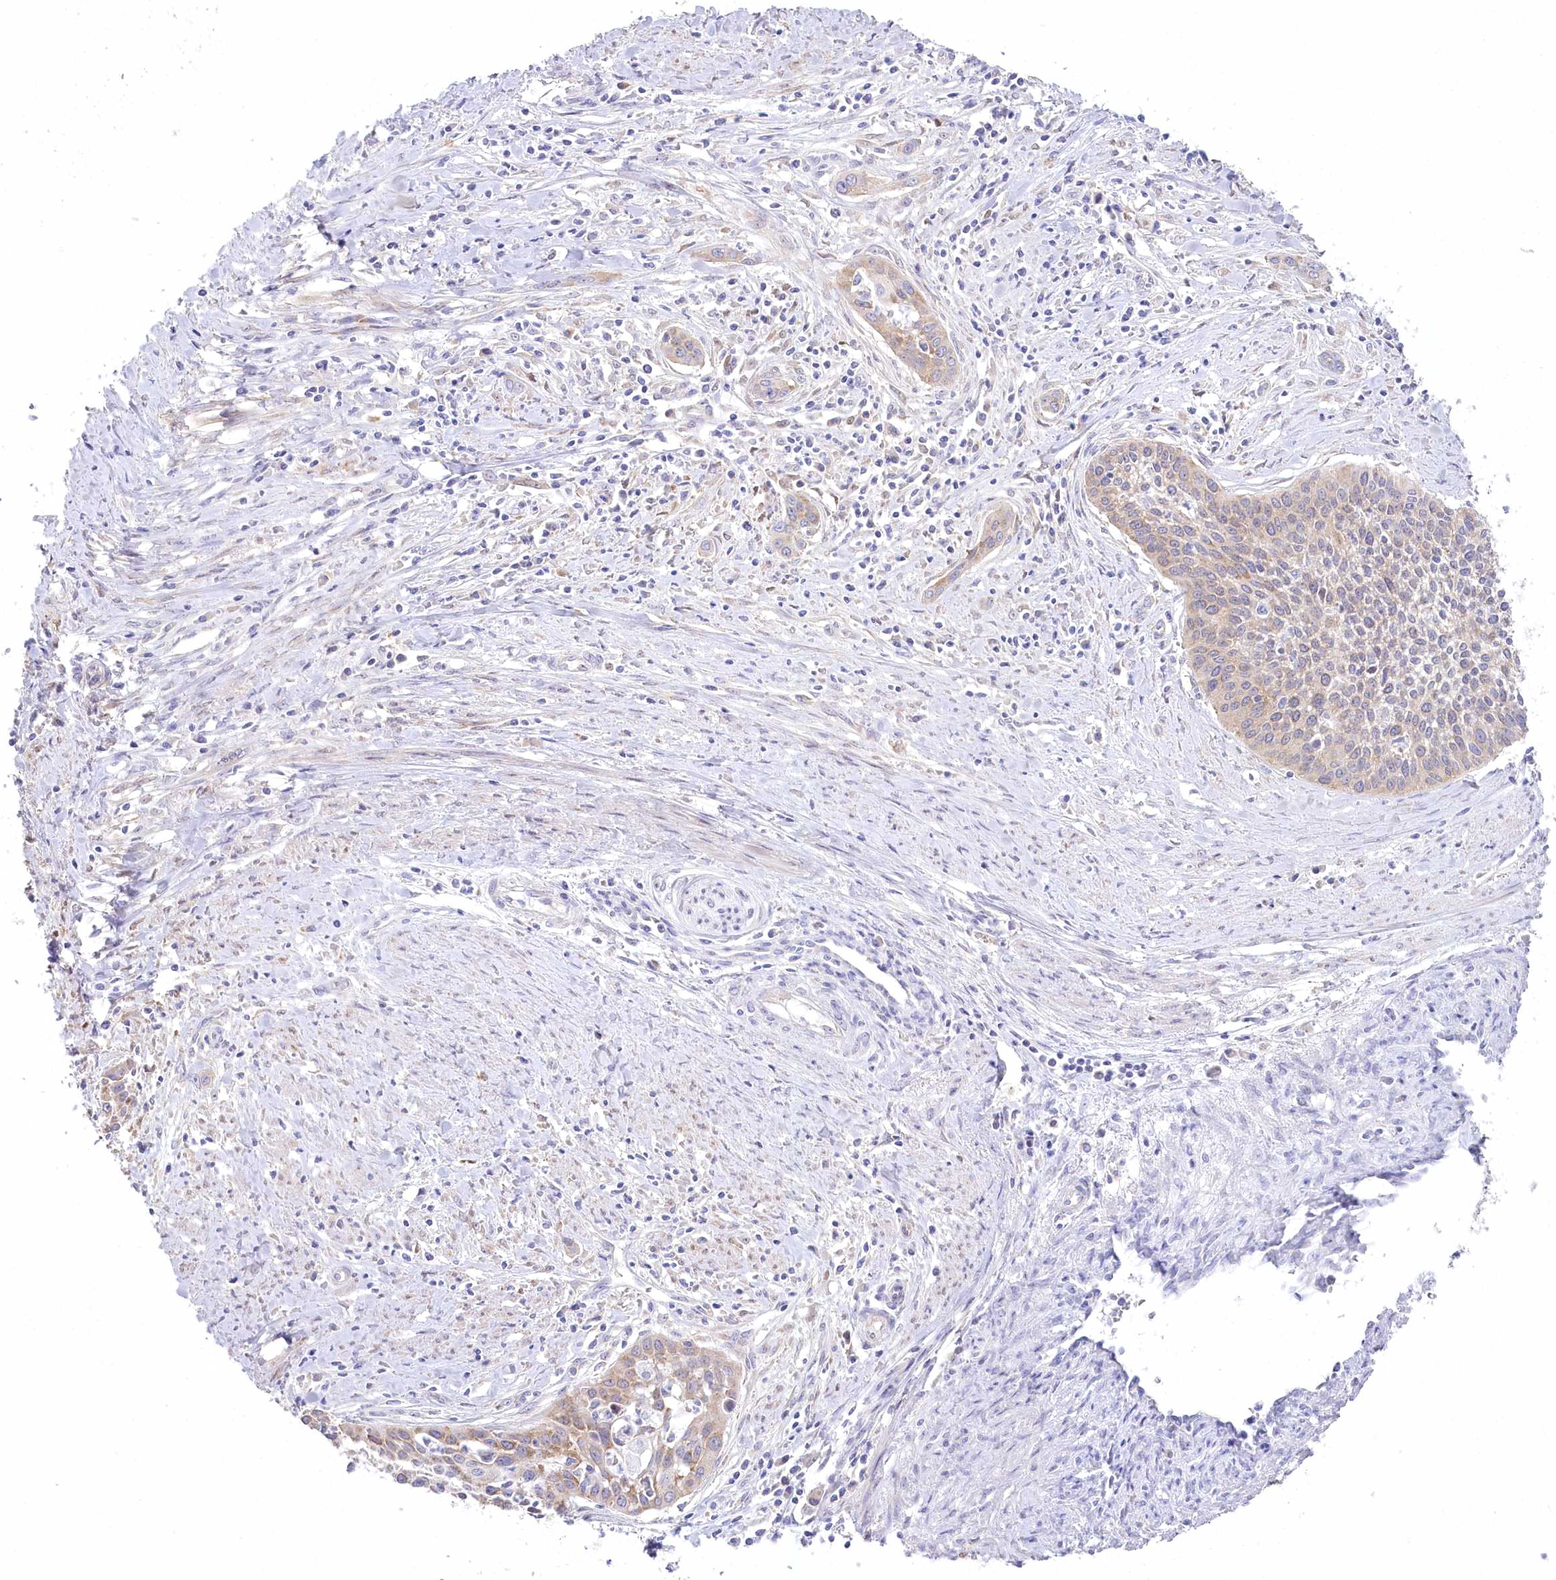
{"staining": {"intensity": "weak", "quantity": "25%-75%", "location": "cytoplasmic/membranous"}, "tissue": "cervical cancer", "cell_type": "Tumor cells", "image_type": "cancer", "snomed": [{"axis": "morphology", "description": "Squamous cell carcinoma, NOS"}, {"axis": "topography", "description": "Cervix"}], "caption": "Human cervical cancer (squamous cell carcinoma) stained for a protein (brown) demonstrates weak cytoplasmic/membranous positive positivity in approximately 25%-75% of tumor cells.", "gene": "MYOZ1", "patient": {"sex": "female", "age": 34}}